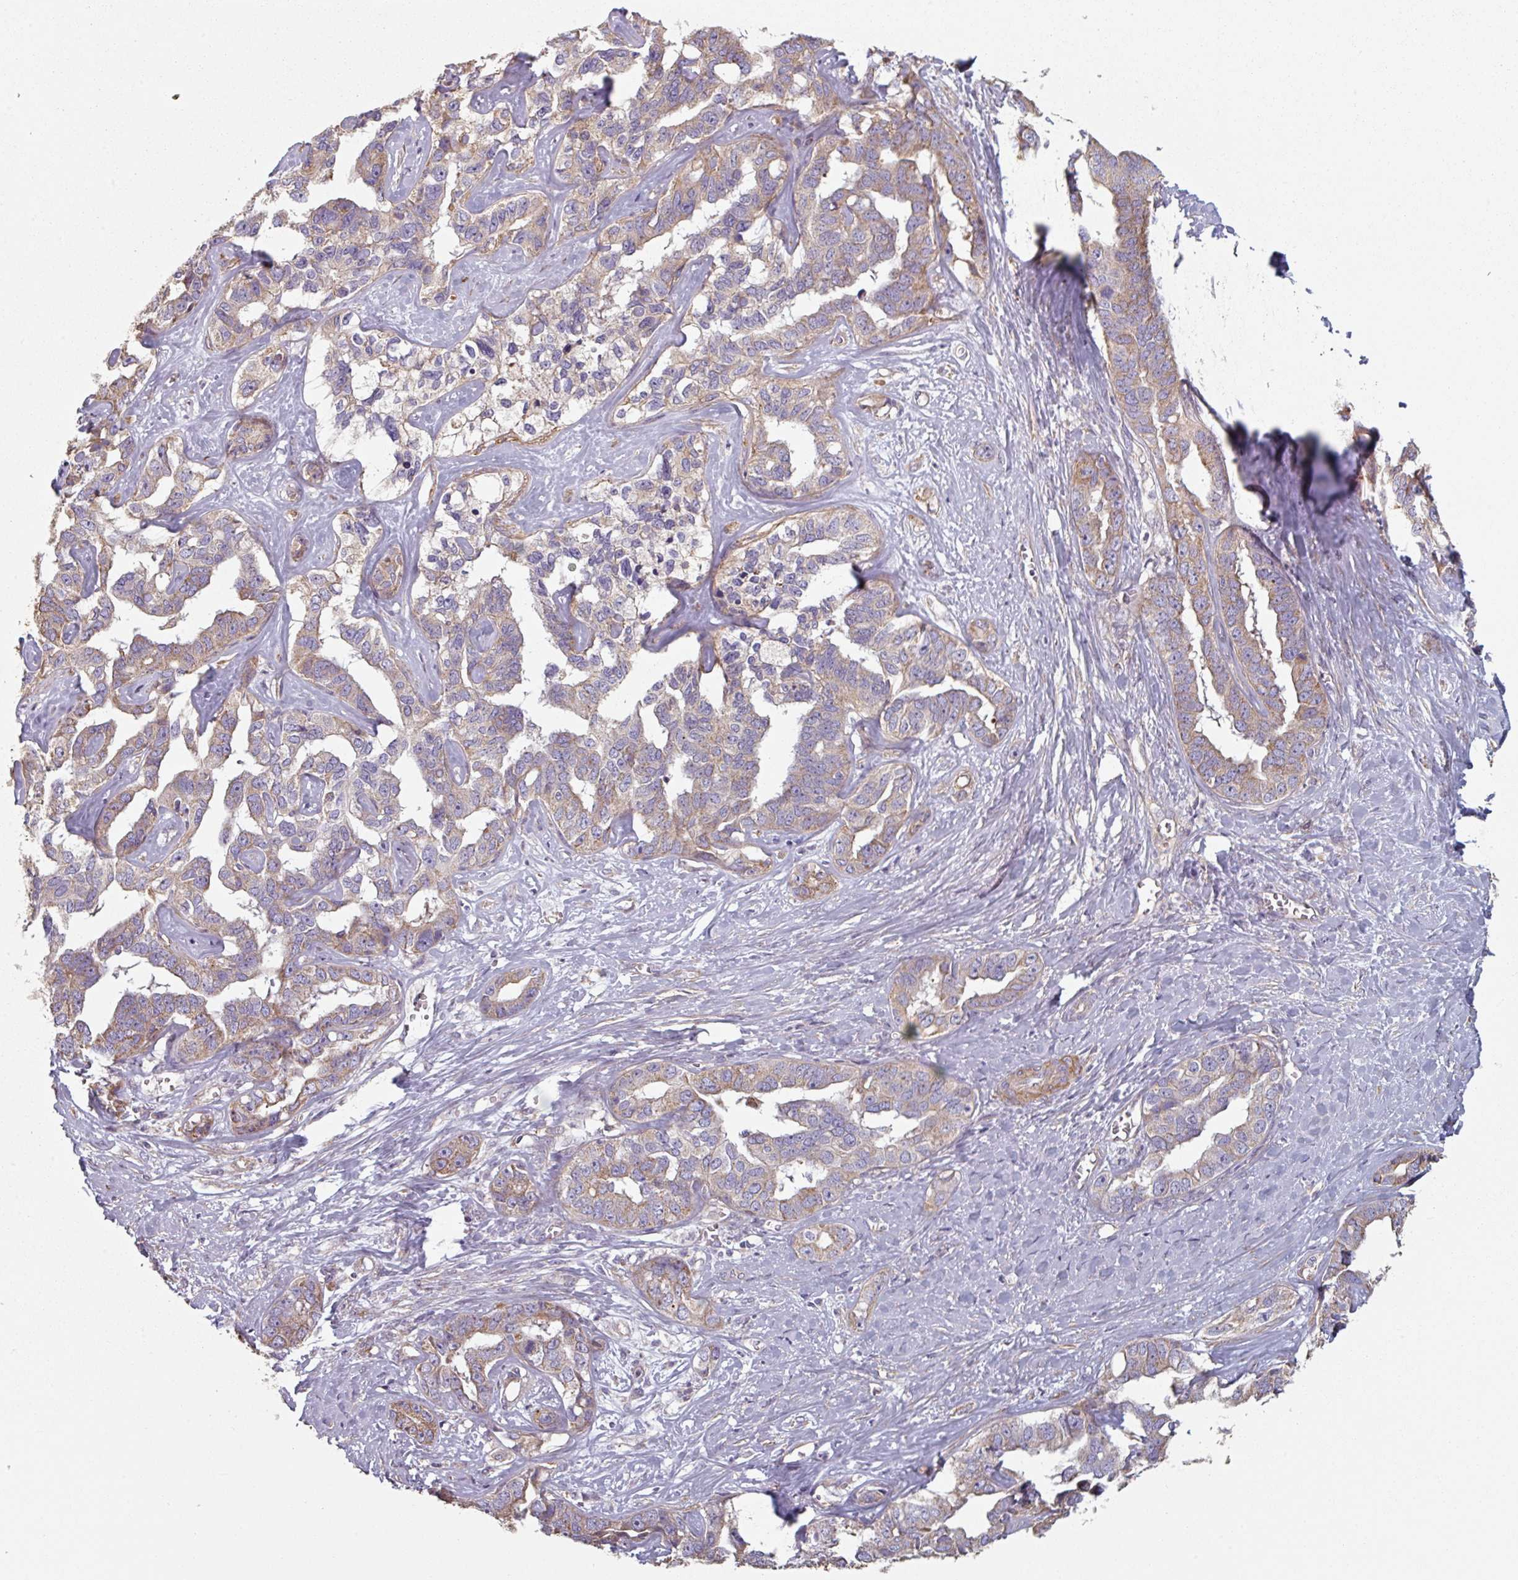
{"staining": {"intensity": "moderate", "quantity": "25%-75%", "location": "cytoplasmic/membranous"}, "tissue": "liver cancer", "cell_type": "Tumor cells", "image_type": "cancer", "snomed": [{"axis": "morphology", "description": "Cholangiocarcinoma"}, {"axis": "topography", "description": "Liver"}], "caption": "An IHC image of neoplastic tissue is shown. Protein staining in brown highlights moderate cytoplasmic/membranous positivity in liver cancer (cholangiocarcinoma) within tumor cells.", "gene": "GSTA4", "patient": {"sex": "male", "age": 59}}